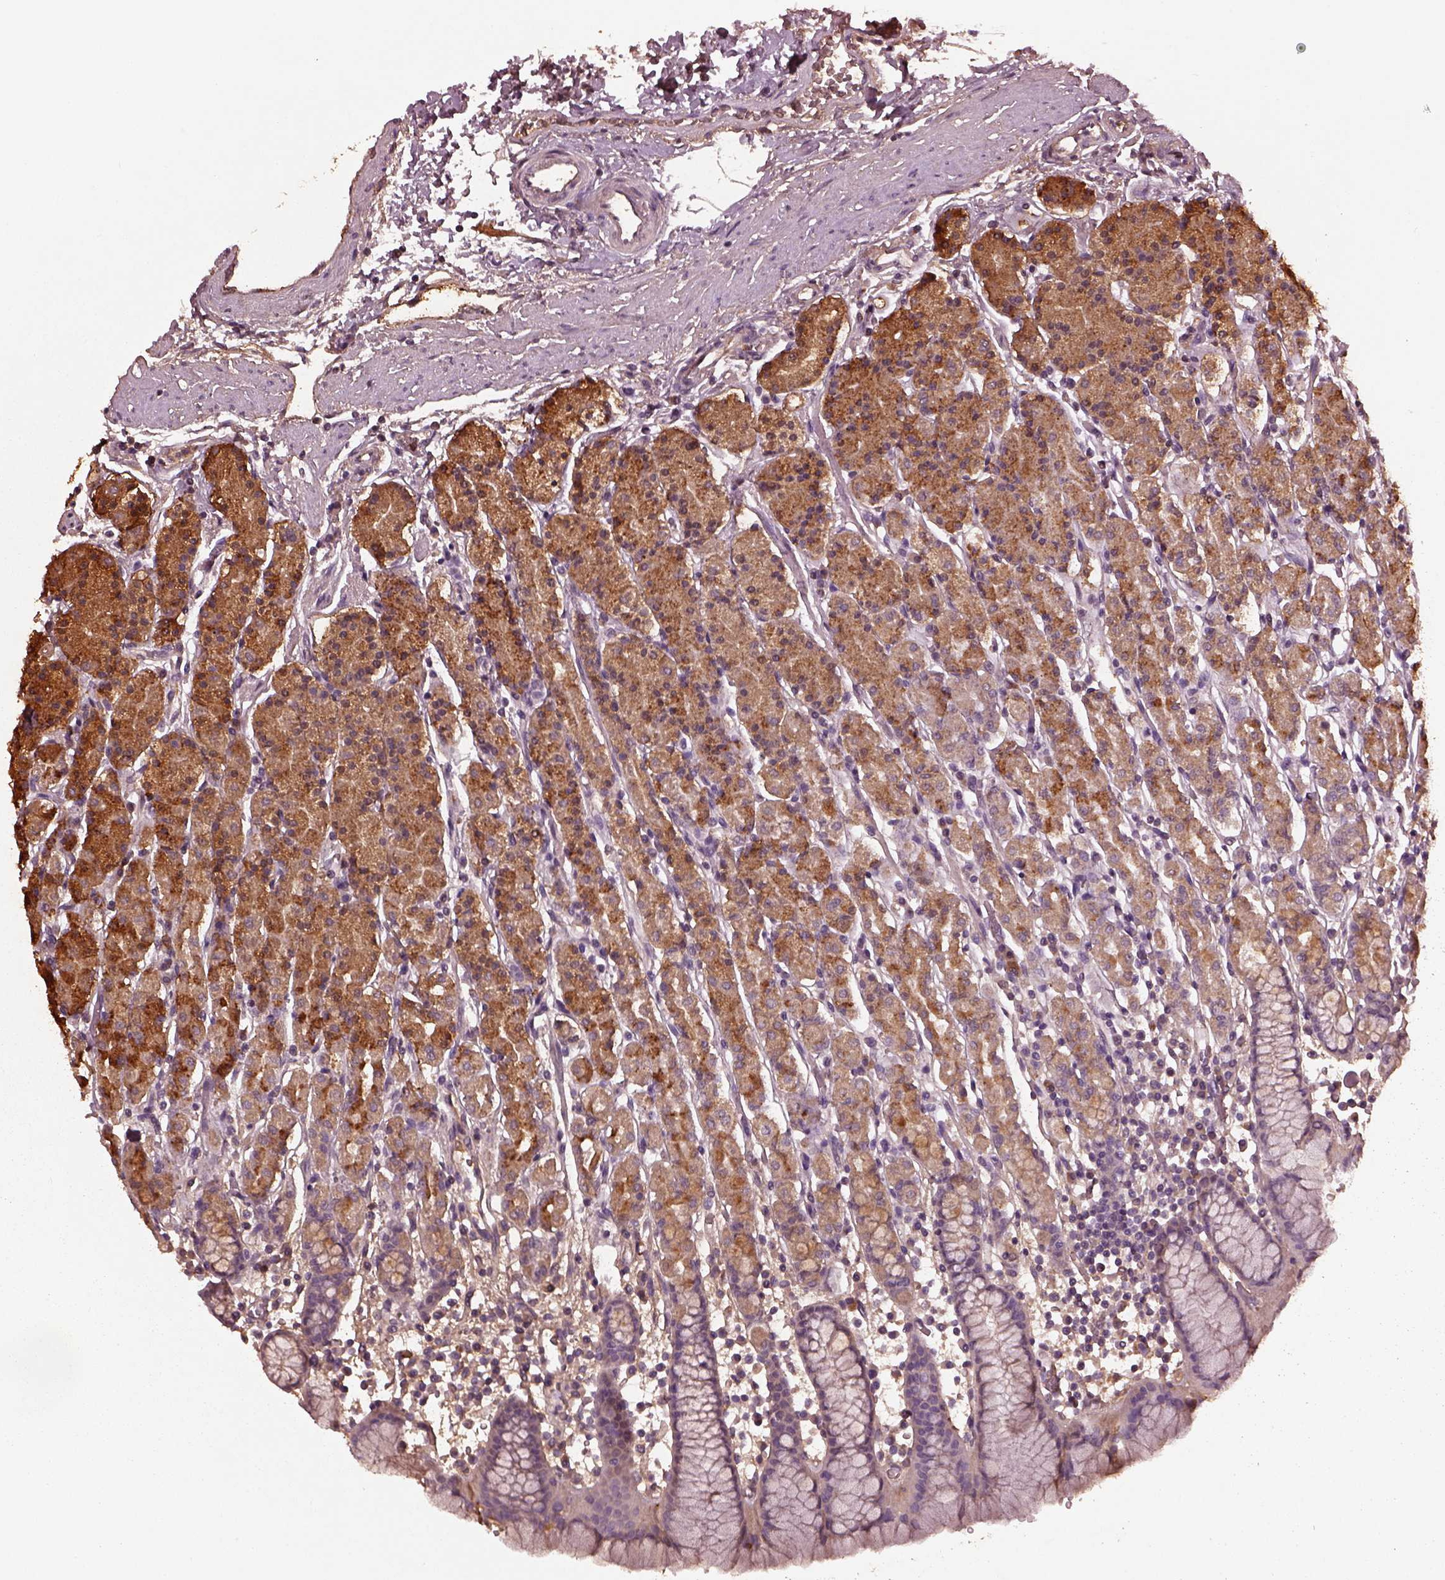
{"staining": {"intensity": "moderate", "quantity": ">75%", "location": "cytoplasmic/membranous"}, "tissue": "stomach", "cell_type": "Glandular cells", "image_type": "normal", "snomed": [{"axis": "morphology", "description": "Normal tissue, NOS"}, {"axis": "topography", "description": "Stomach, upper"}, {"axis": "topography", "description": "Stomach"}], "caption": "A high-resolution micrograph shows IHC staining of unremarkable stomach, which exhibits moderate cytoplasmic/membranous expression in about >75% of glandular cells.", "gene": "RUFY3", "patient": {"sex": "male", "age": 62}}